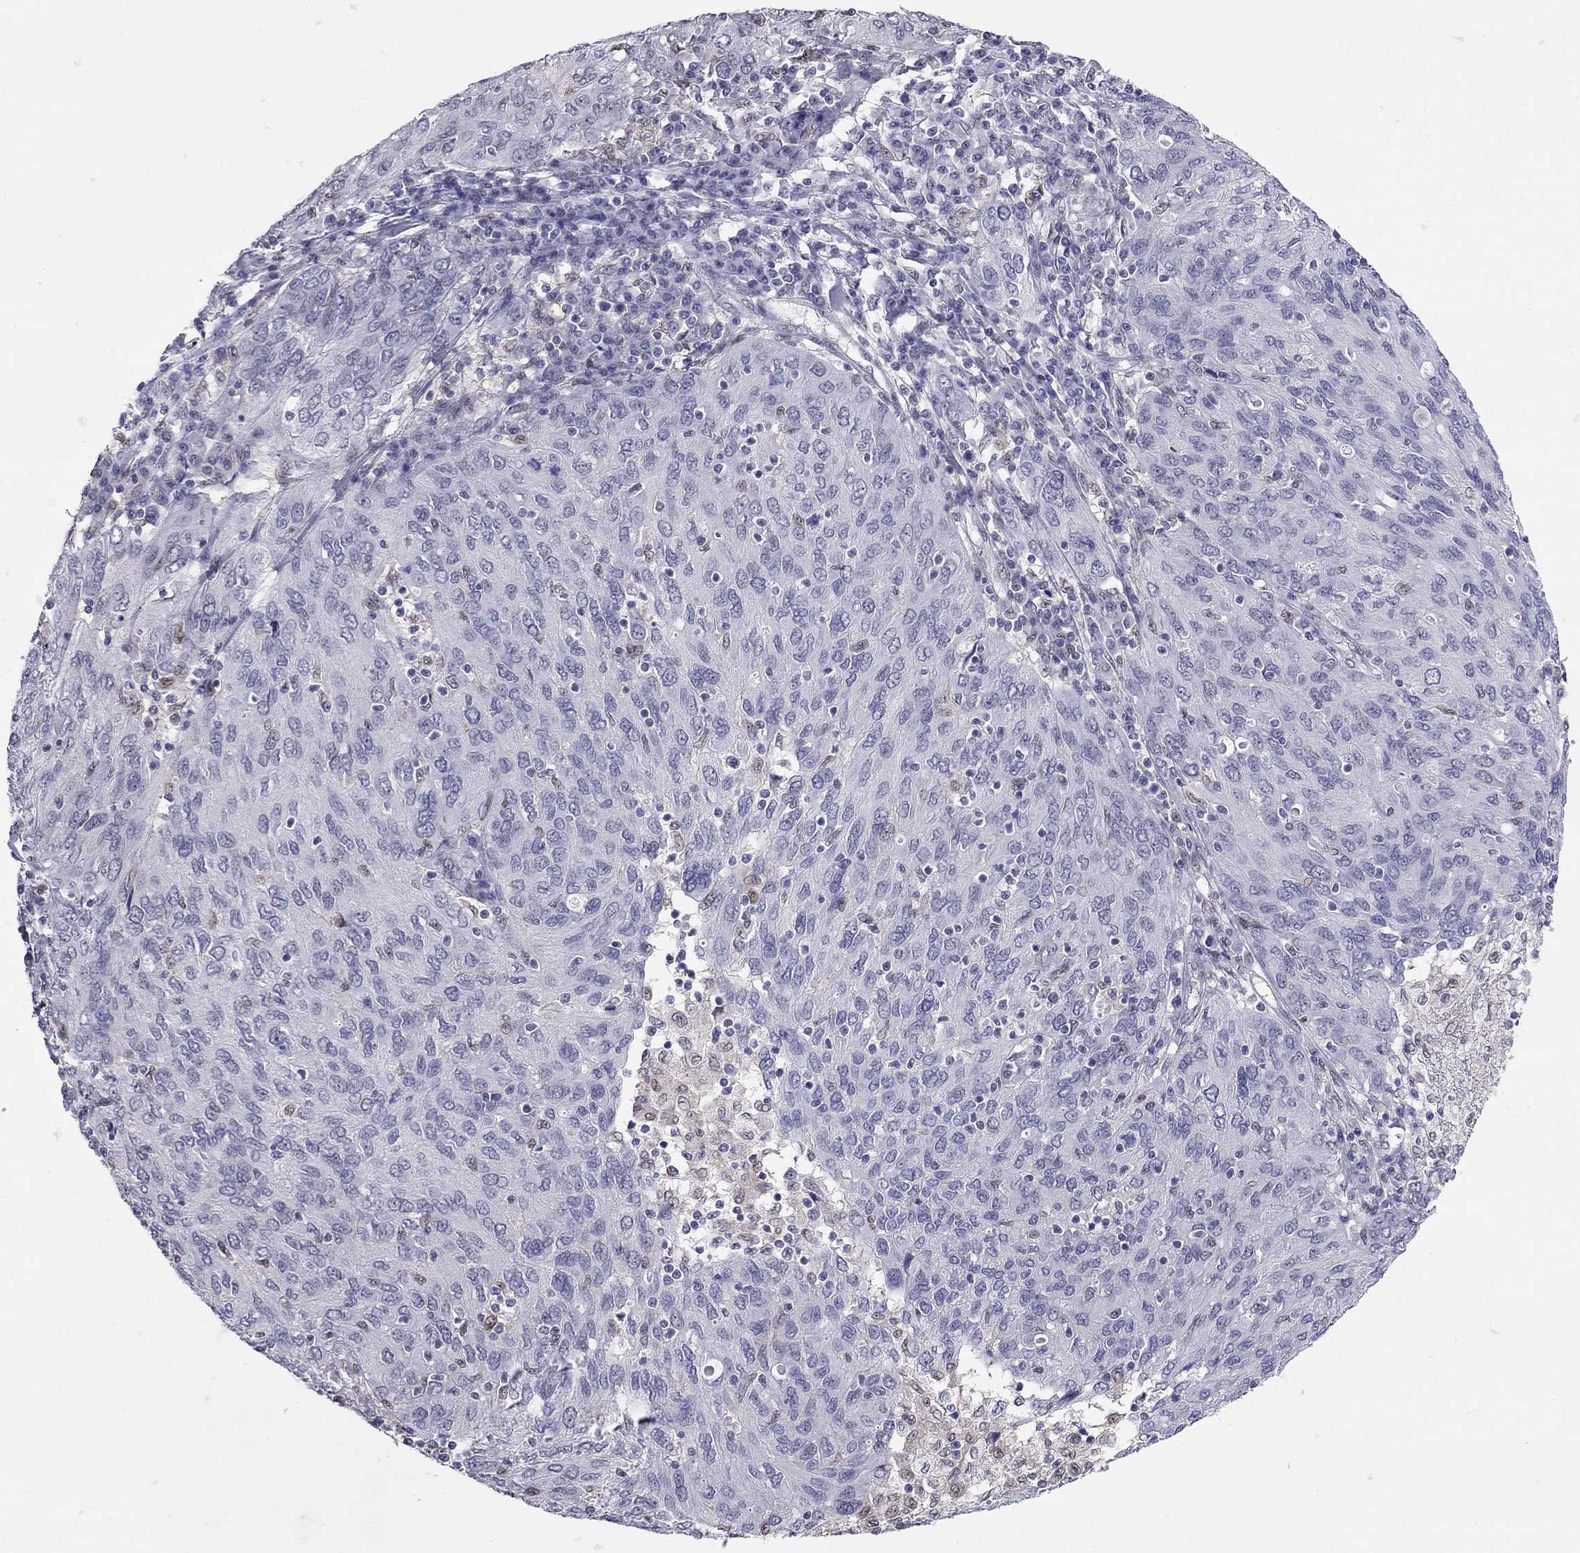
{"staining": {"intensity": "negative", "quantity": "none", "location": "none"}, "tissue": "ovarian cancer", "cell_type": "Tumor cells", "image_type": "cancer", "snomed": [{"axis": "morphology", "description": "Carcinoma, endometroid"}, {"axis": "topography", "description": "Ovary"}], "caption": "The image demonstrates no staining of tumor cells in endometroid carcinoma (ovarian).", "gene": "DOT1L", "patient": {"sex": "female", "age": 50}}